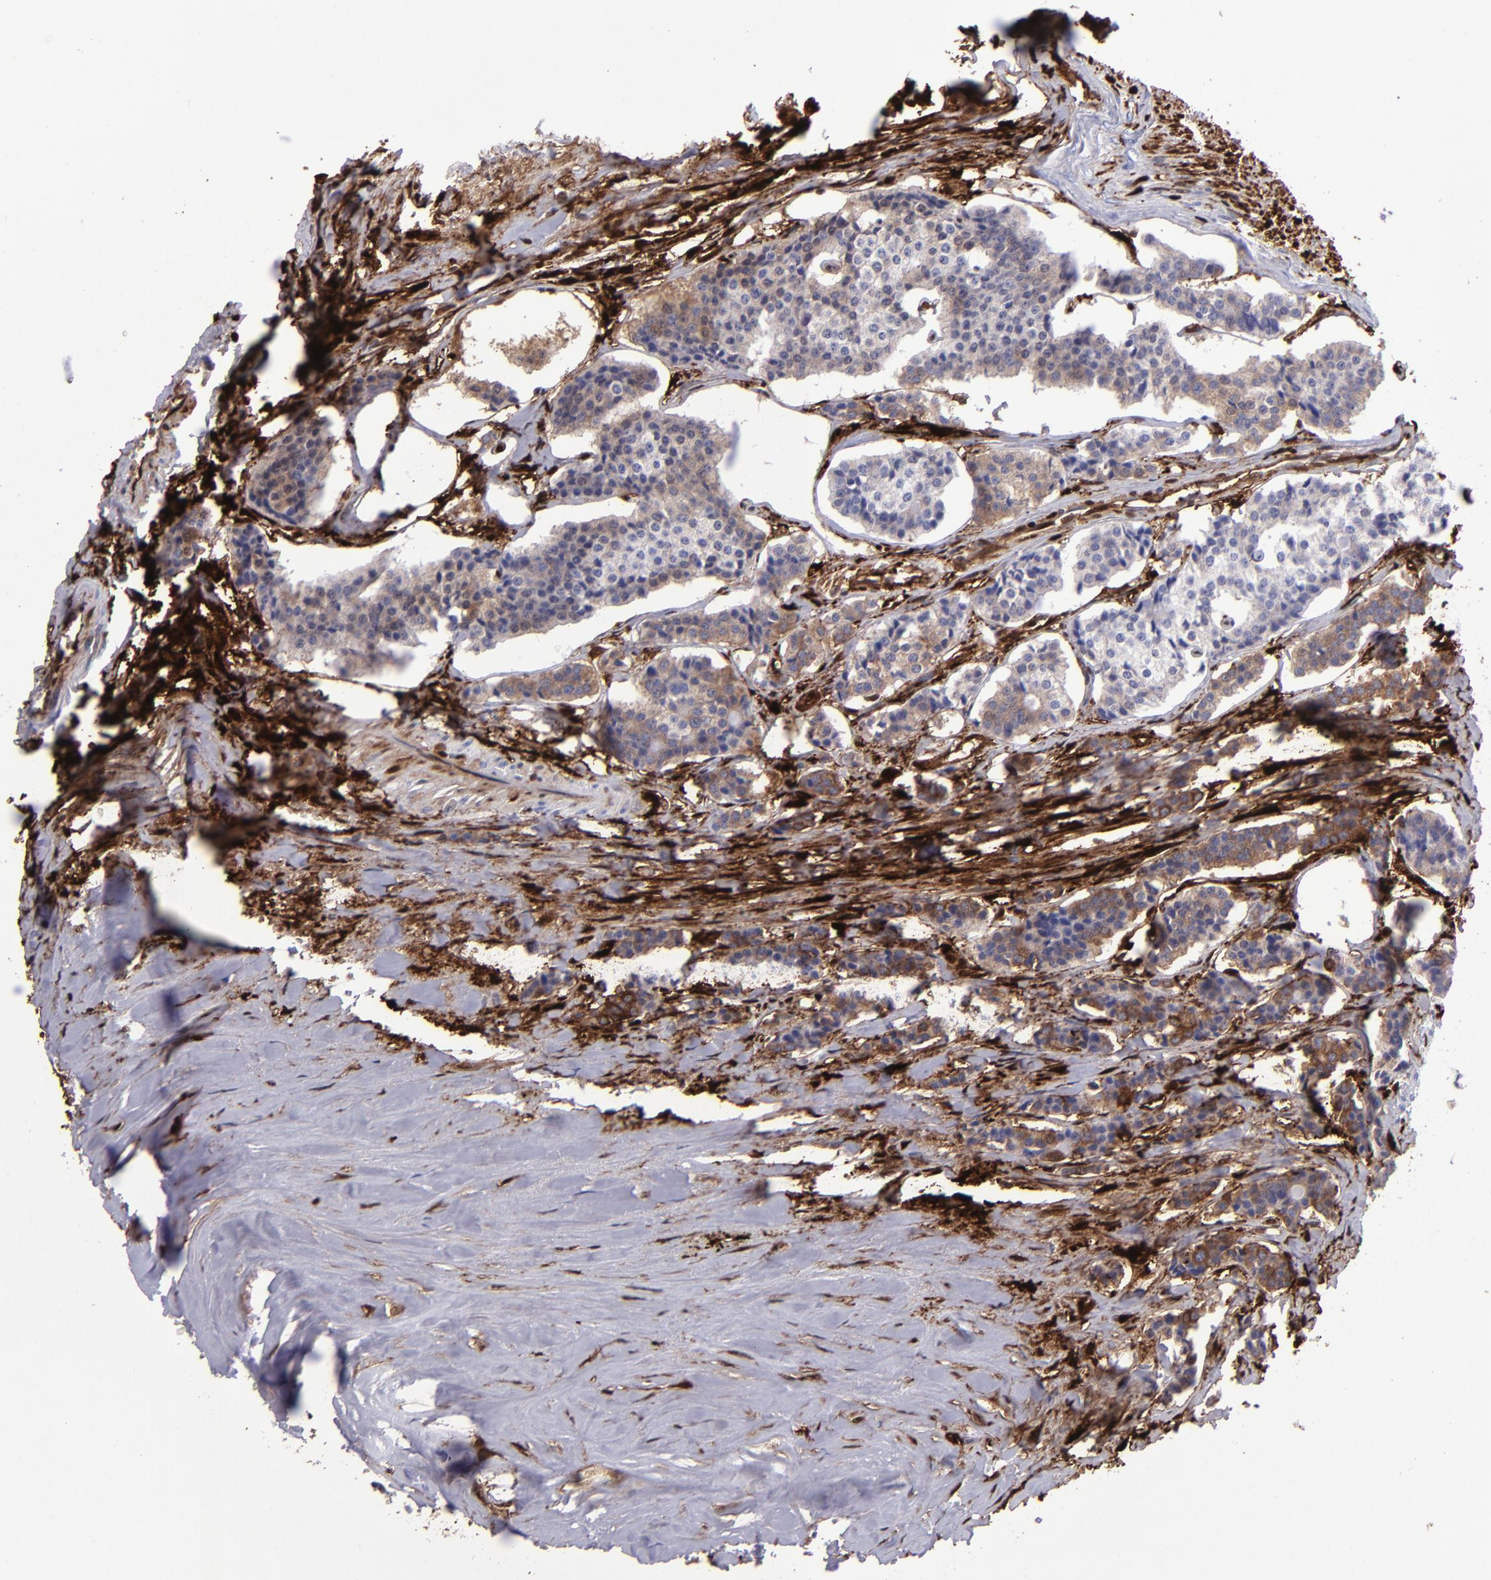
{"staining": {"intensity": "negative", "quantity": "none", "location": "none"}, "tissue": "carcinoid", "cell_type": "Tumor cells", "image_type": "cancer", "snomed": [{"axis": "morphology", "description": "Carcinoid, malignant, NOS"}, {"axis": "topography", "description": "Small intestine"}], "caption": "Protein analysis of carcinoid exhibits no significant positivity in tumor cells.", "gene": "TYMP", "patient": {"sex": "male", "age": 63}}